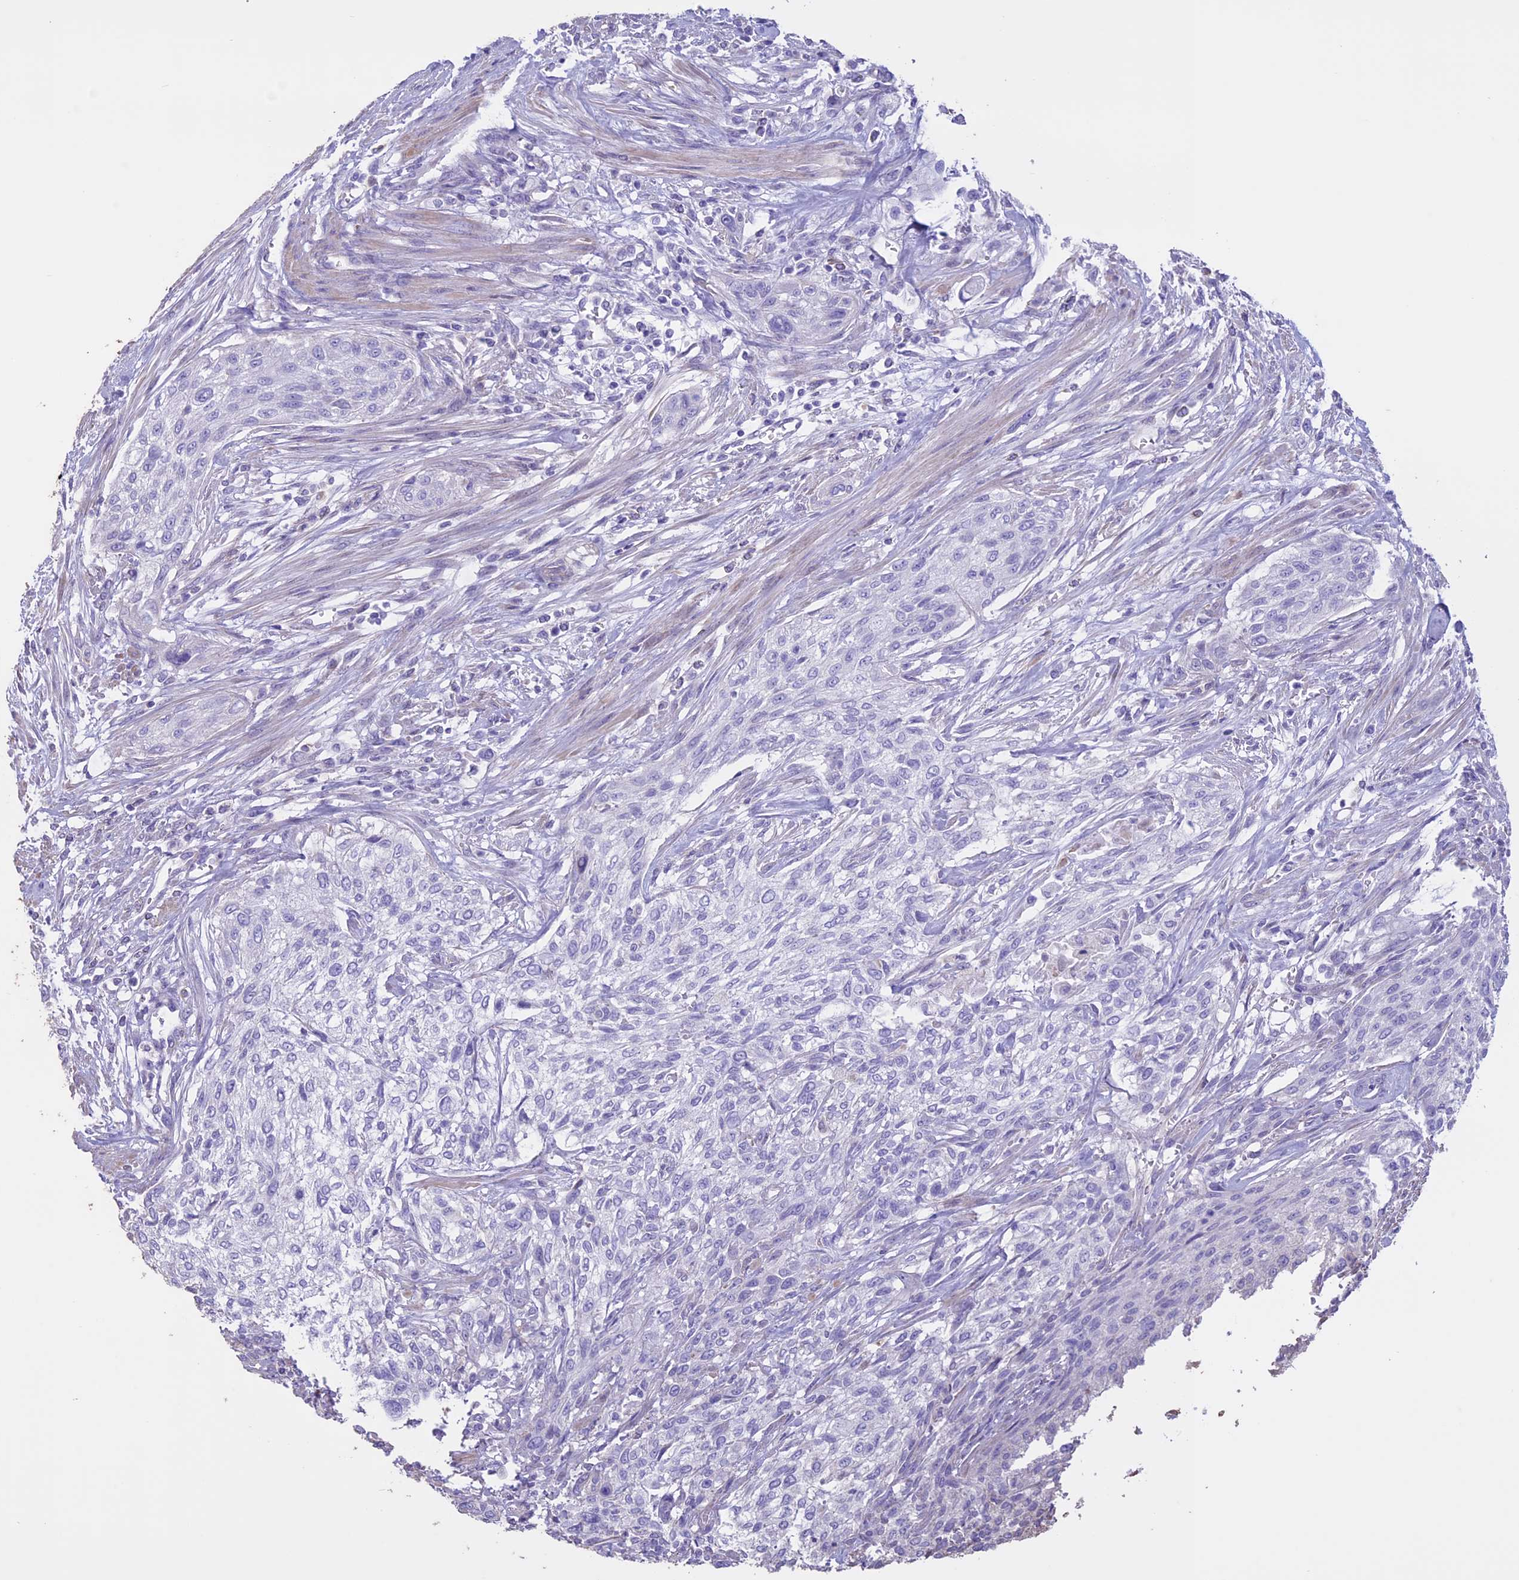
{"staining": {"intensity": "negative", "quantity": "none", "location": "none"}, "tissue": "urothelial cancer", "cell_type": "Tumor cells", "image_type": "cancer", "snomed": [{"axis": "morphology", "description": "Urothelial carcinoma, High grade"}, {"axis": "topography", "description": "Urinary bladder"}], "caption": "There is no significant expression in tumor cells of urothelial cancer.", "gene": "CCDC148", "patient": {"sex": "male", "age": 35}}